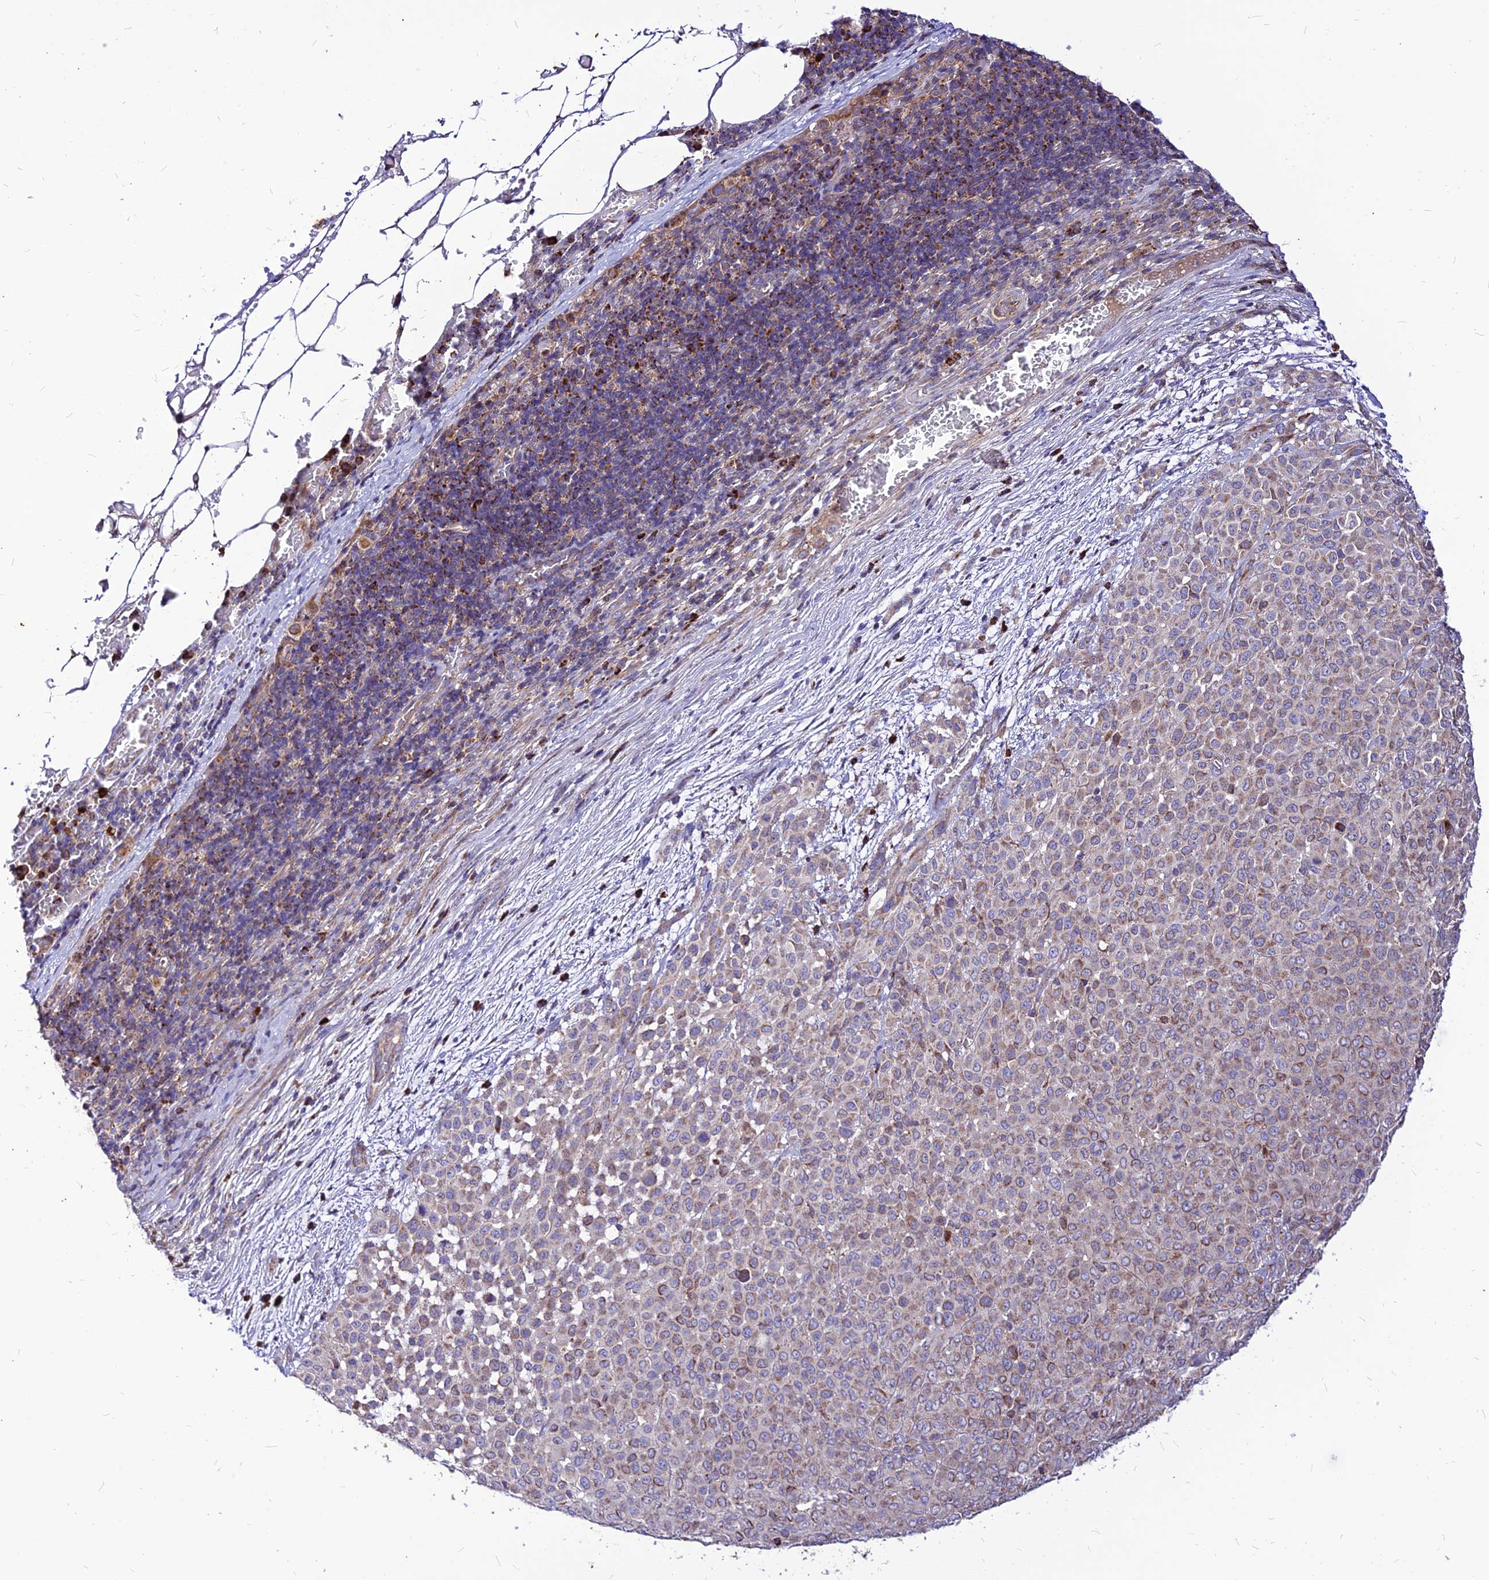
{"staining": {"intensity": "moderate", "quantity": "<25%", "location": "cytoplasmic/membranous"}, "tissue": "melanoma", "cell_type": "Tumor cells", "image_type": "cancer", "snomed": [{"axis": "morphology", "description": "Malignant melanoma, Metastatic site"}, {"axis": "topography", "description": "Skin"}], "caption": "Immunohistochemical staining of malignant melanoma (metastatic site) shows low levels of moderate cytoplasmic/membranous expression in about <25% of tumor cells. The staining was performed using DAB to visualize the protein expression in brown, while the nuclei were stained in blue with hematoxylin (Magnification: 20x).", "gene": "ECI1", "patient": {"sex": "female", "age": 81}}